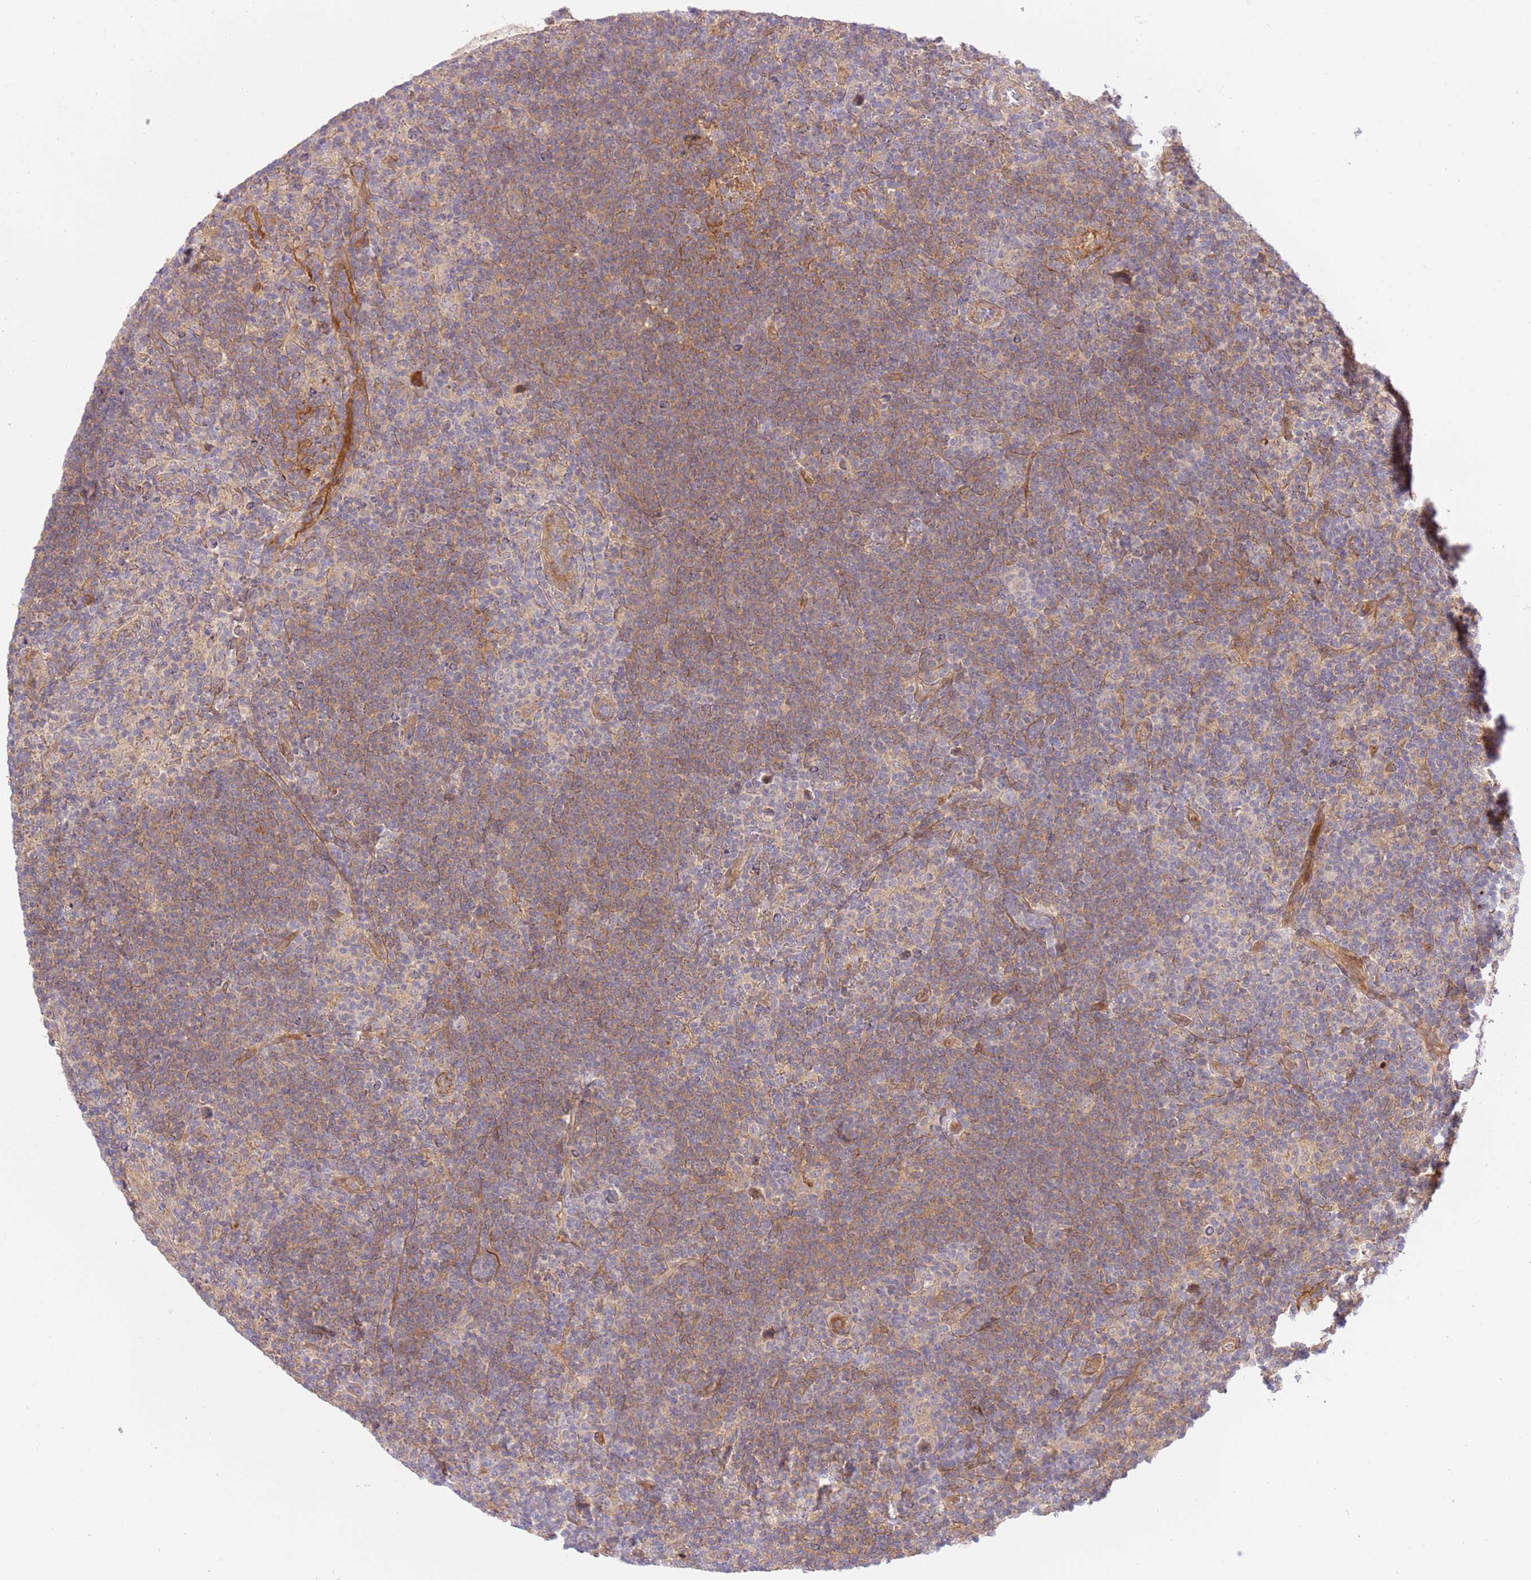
{"staining": {"intensity": "negative", "quantity": "none", "location": "none"}, "tissue": "lymphoma", "cell_type": "Tumor cells", "image_type": "cancer", "snomed": [{"axis": "morphology", "description": "Hodgkin's disease, NOS"}, {"axis": "topography", "description": "Lymph node"}], "caption": "There is no significant staining in tumor cells of Hodgkin's disease.", "gene": "C8G", "patient": {"sex": "female", "age": 57}}